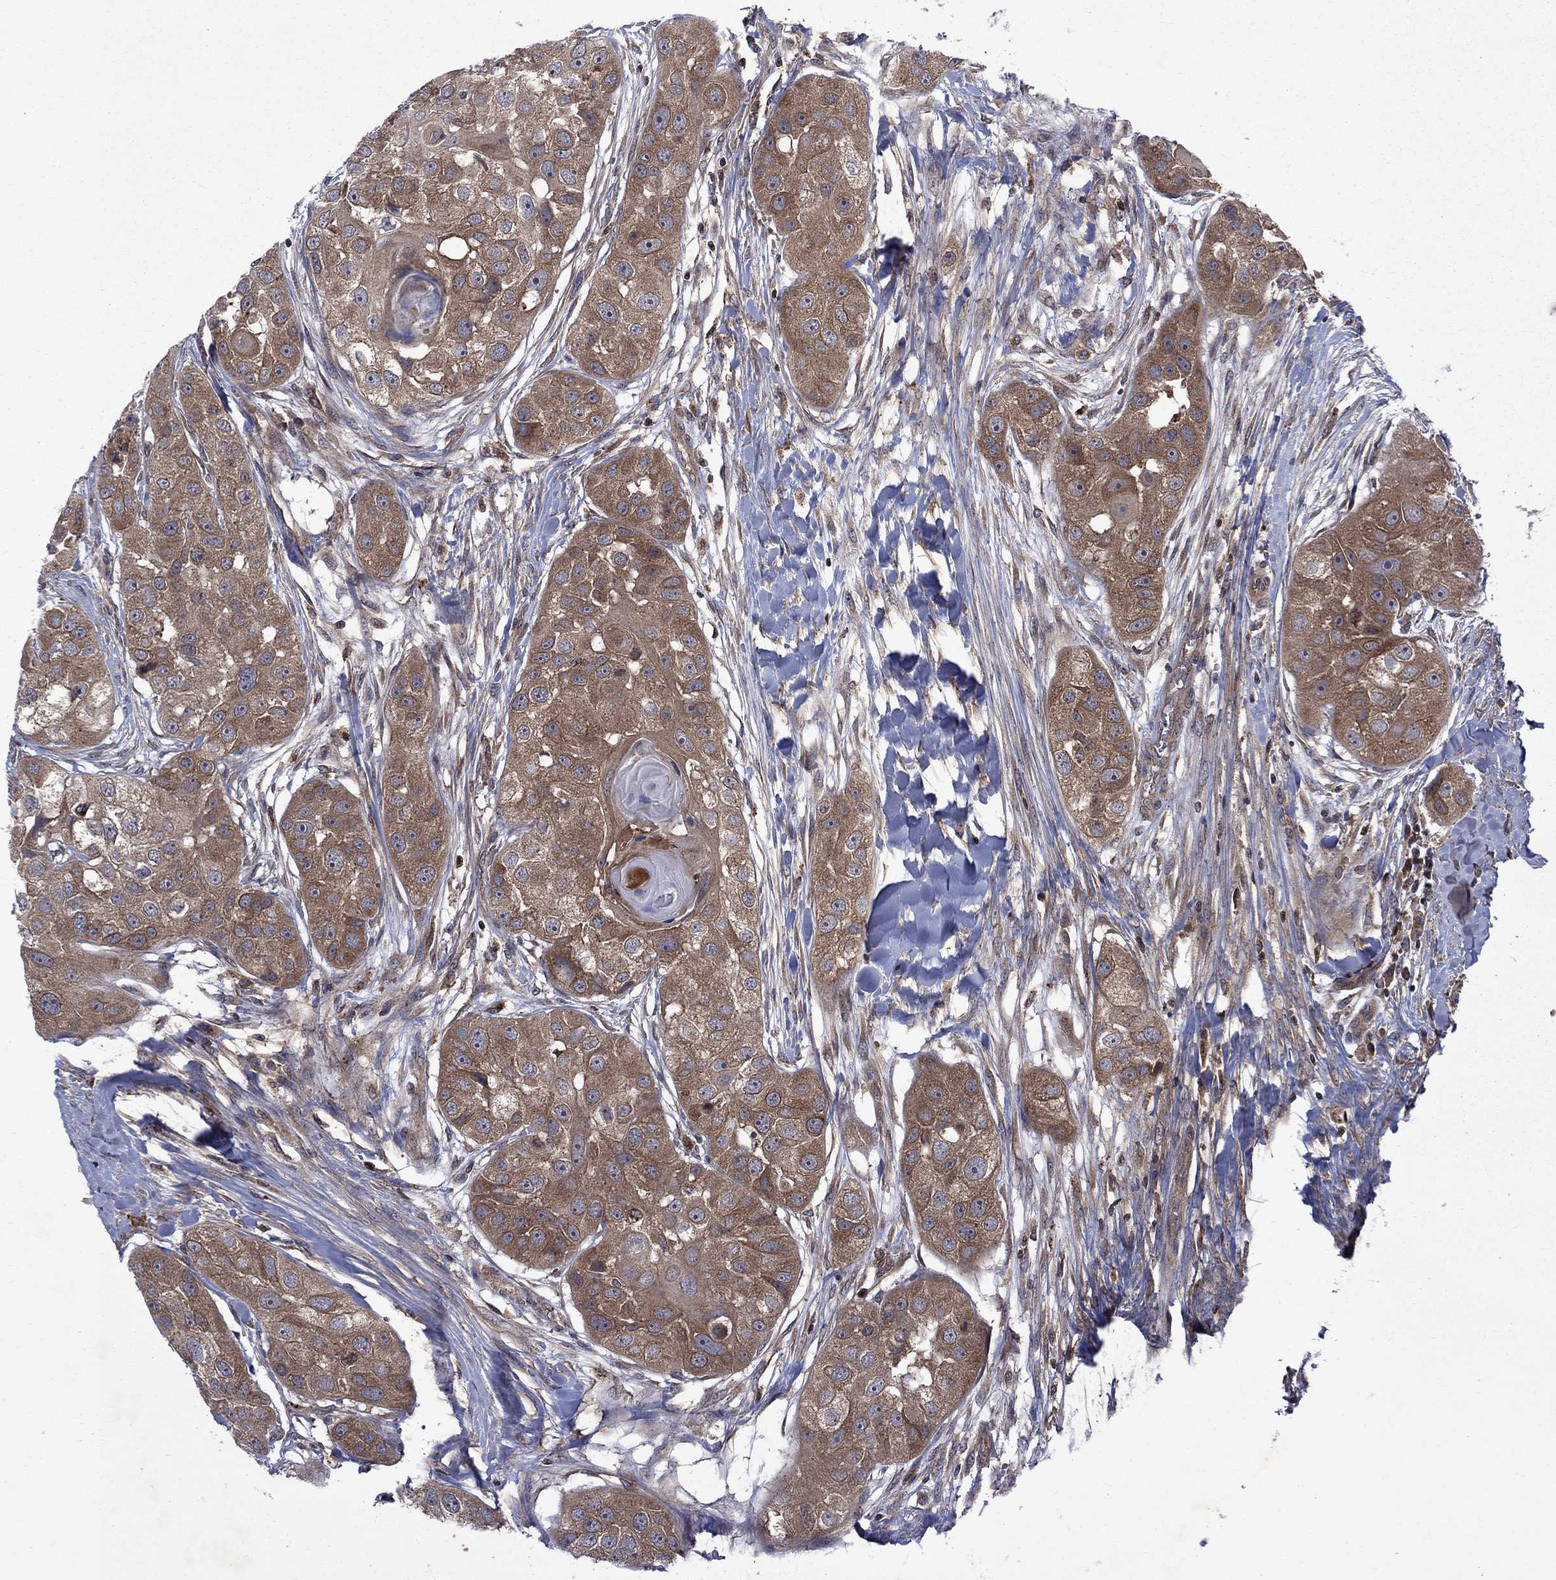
{"staining": {"intensity": "moderate", "quantity": ">75%", "location": "cytoplasmic/membranous"}, "tissue": "head and neck cancer", "cell_type": "Tumor cells", "image_type": "cancer", "snomed": [{"axis": "morphology", "description": "Normal tissue, NOS"}, {"axis": "morphology", "description": "Squamous cell carcinoma, NOS"}, {"axis": "topography", "description": "Skeletal muscle"}, {"axis": "topography", "description": "Head-Neck"}], "caption": "An immunohistochemistry photomicrograph of neoplastic tissue is shown. Protein staining in brown labels moderate cytoplasmic/membranous positivity in squamous cell carcinoma (head and neck) within tumor cells.", "gene": "TMEM33", "patient": {"sex": "male", "age": 51}}